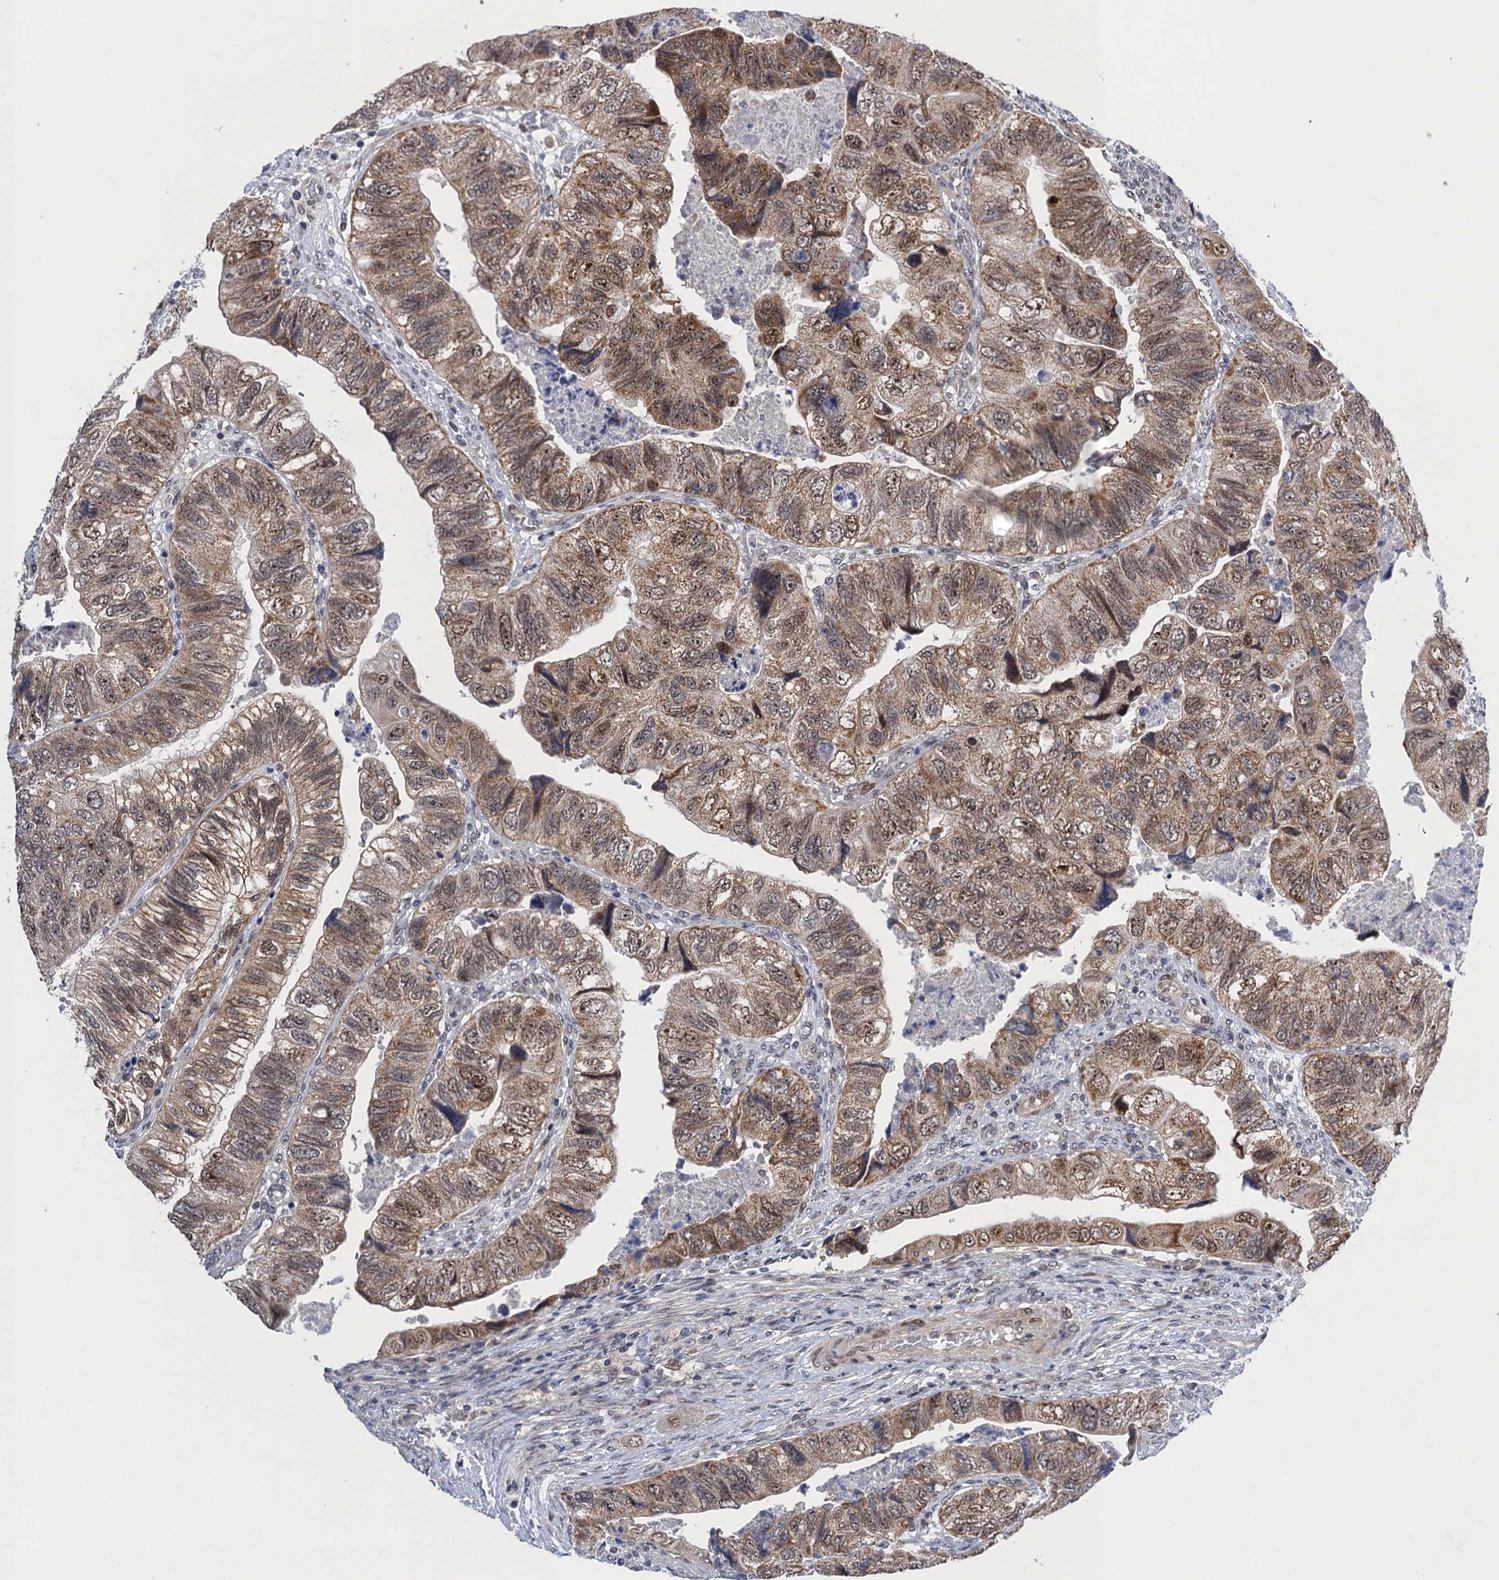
{"staining": {"intensity": "moderate", "quantity": ">75%", "location": "cytoplasmic/membranous,nuclear"}, "tissue": "colorectal cancer", "cell_type": "Tumor cells", "image_type": "cancer", "snomed": [{"axis": "morphology", "description": "Adenocarcinoma, NOS"}, {"axis": "topography", "description": "Rectum"}], "caption": "DAB immunohistochemical staining of human colorectal adenocarcinoma shows moderate cytoplasmic/membranous and nuclear protein positivity in approximately >75% of tumor cells.", "gene": "ZAR1L", "patient": {"sex": "male", "age": 63}}